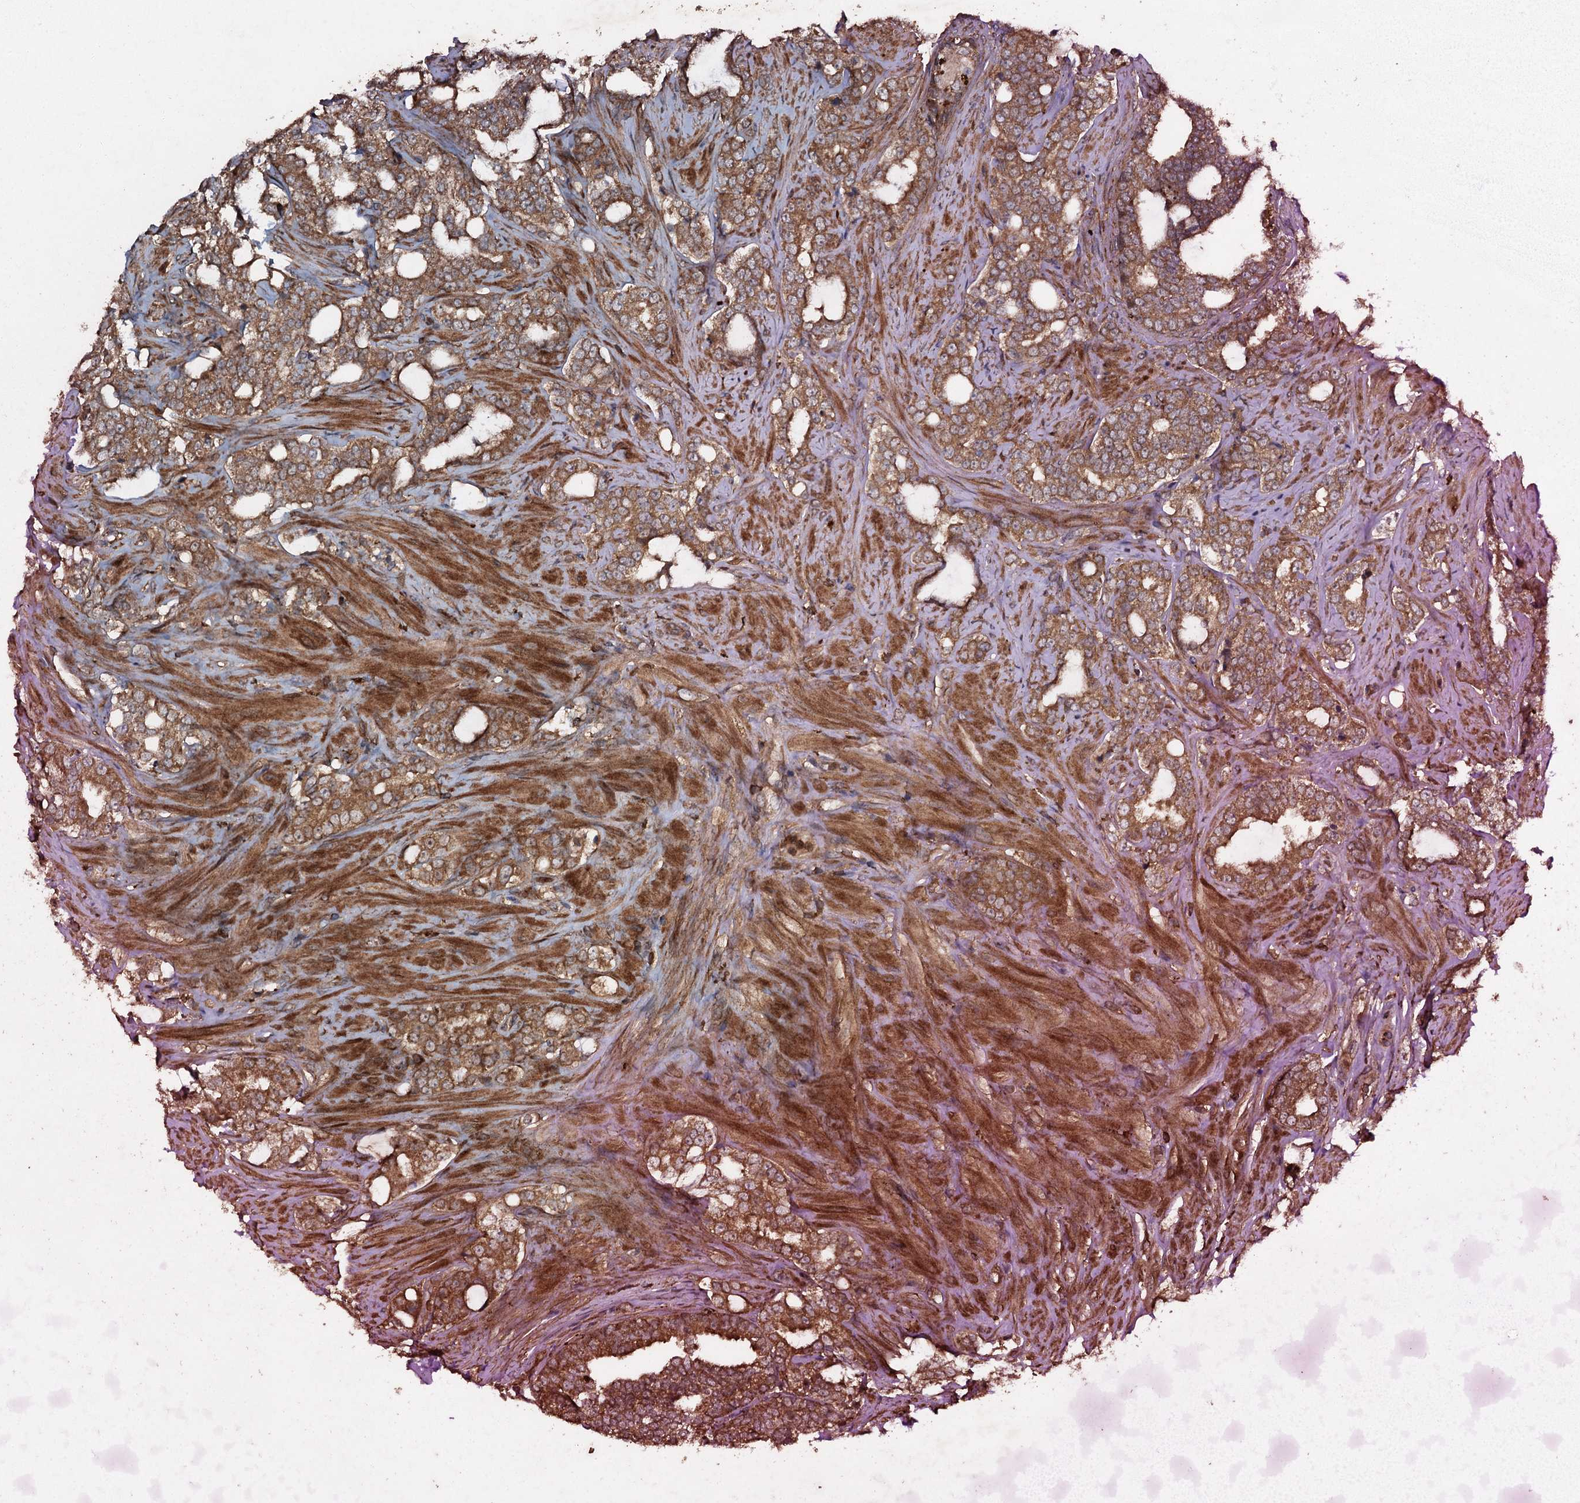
{"staining": {"intensity": "moderate", "quantity": ">75%", "location": "cytoplasmic/membranous"}, "tissue": "prostate cancer", "cell_type": "Tumor cells", "image_type": "cancer", "snomed": [{"axis": "morphology", "description": "Adenocarcinoma, High grade"}, {"axis": "topography", "description": "Prostate"}], "caption": "Immunohistochemical staining of prostate cancer demonstrates medium levels of moderate cytoplasmic/membranous protein expression in about >75% of tumor cells. Using DAB (brown) and hematoxylin (blue) stains, captured at high magnification using brightfield microscopy.", "gene": "ADGRG3", "patient": {"sex": "male", "age": 64}}